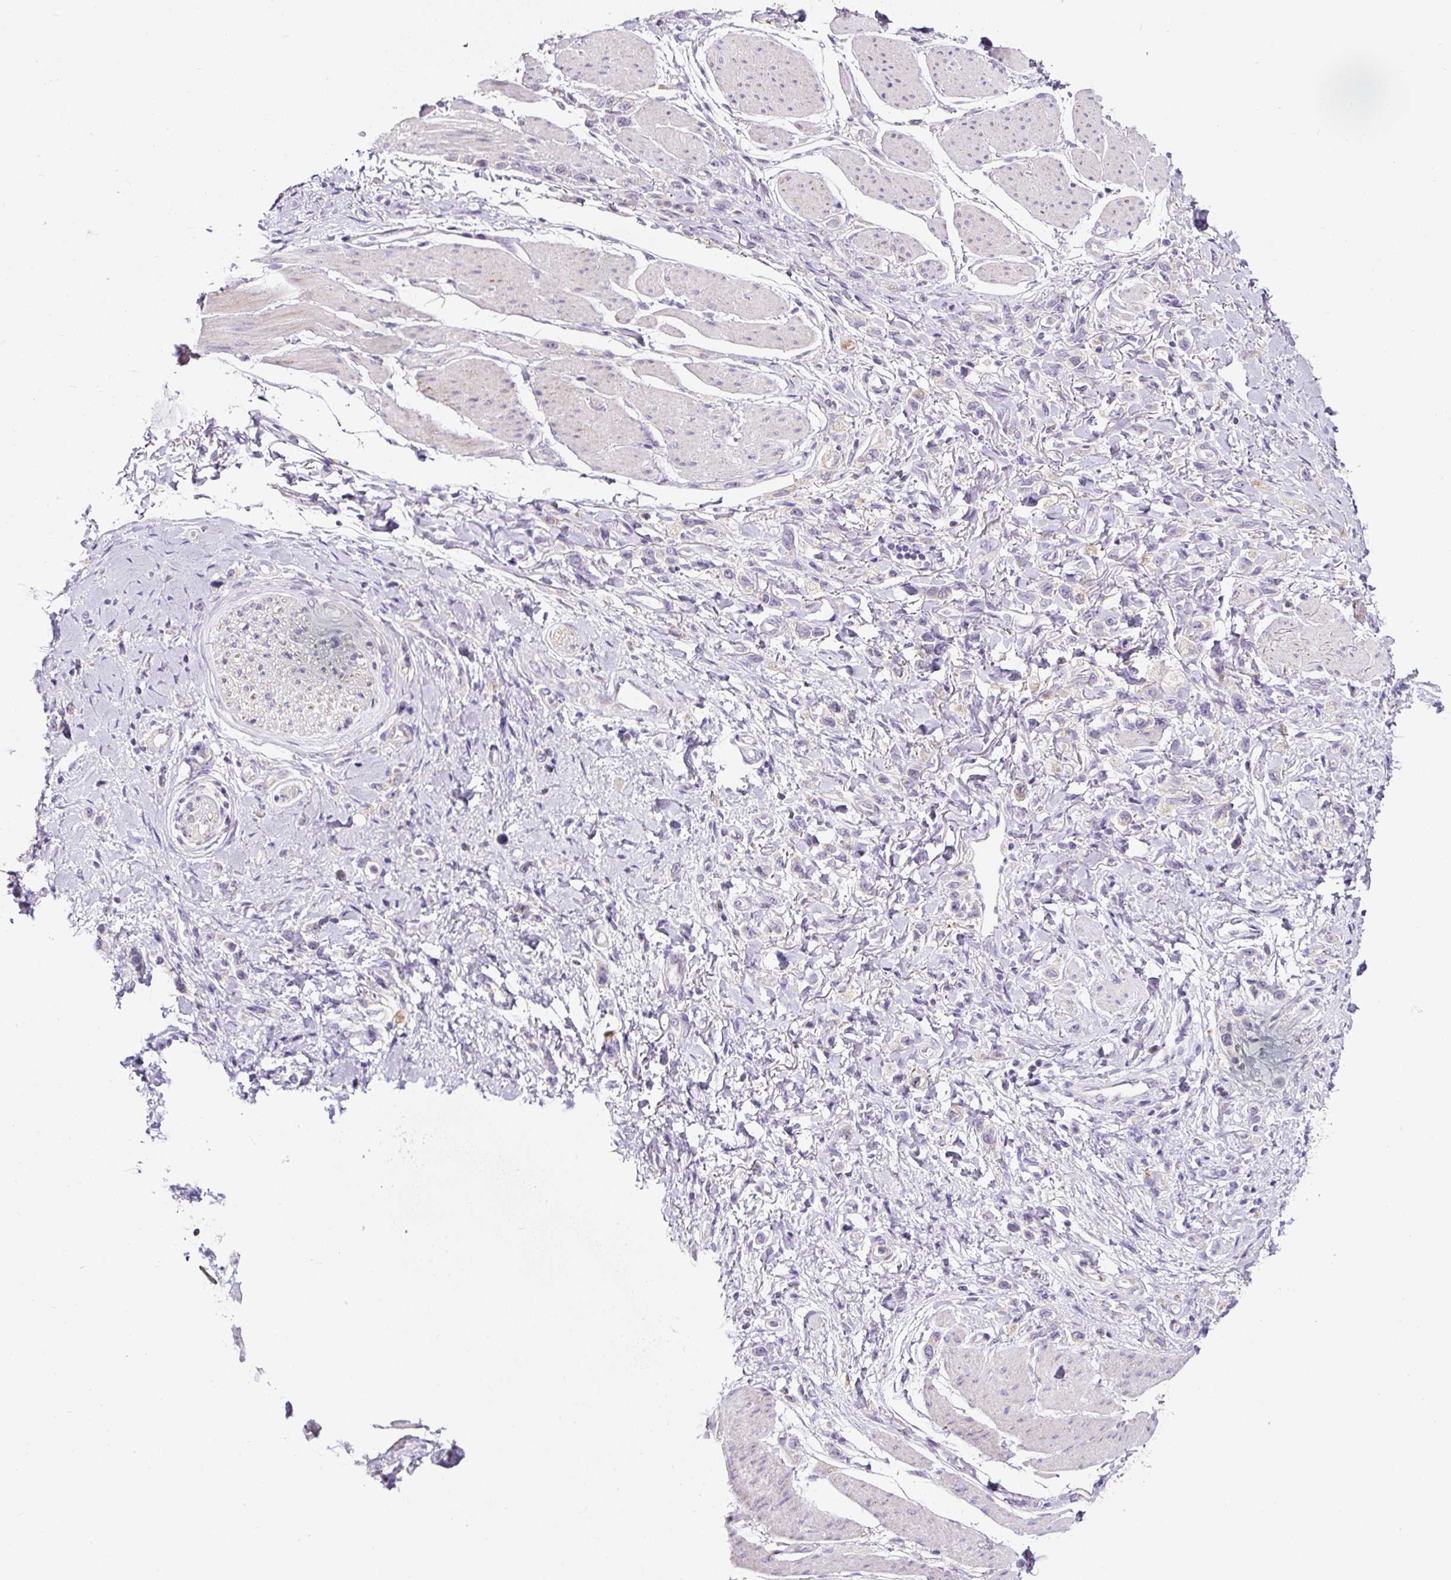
{"staining": {"intensity": "negative", "quantity": "none", "location": "none"}, "tissue": "stomach cancer", "cell_type": "Tumor cells", "image_type": "cancer", "snomed": [{"axis": "morphology", "description": "Adenocarcinoma, NOS"}, {"axis": "topography", "description": "Stomach"}], "caption": "Stomach adenocarcinoma was stained to show a protein in brown. There is no significant expression in tumor cells.", "gene": "HPS4", "patient": {"sex": "female", "age": 65}}